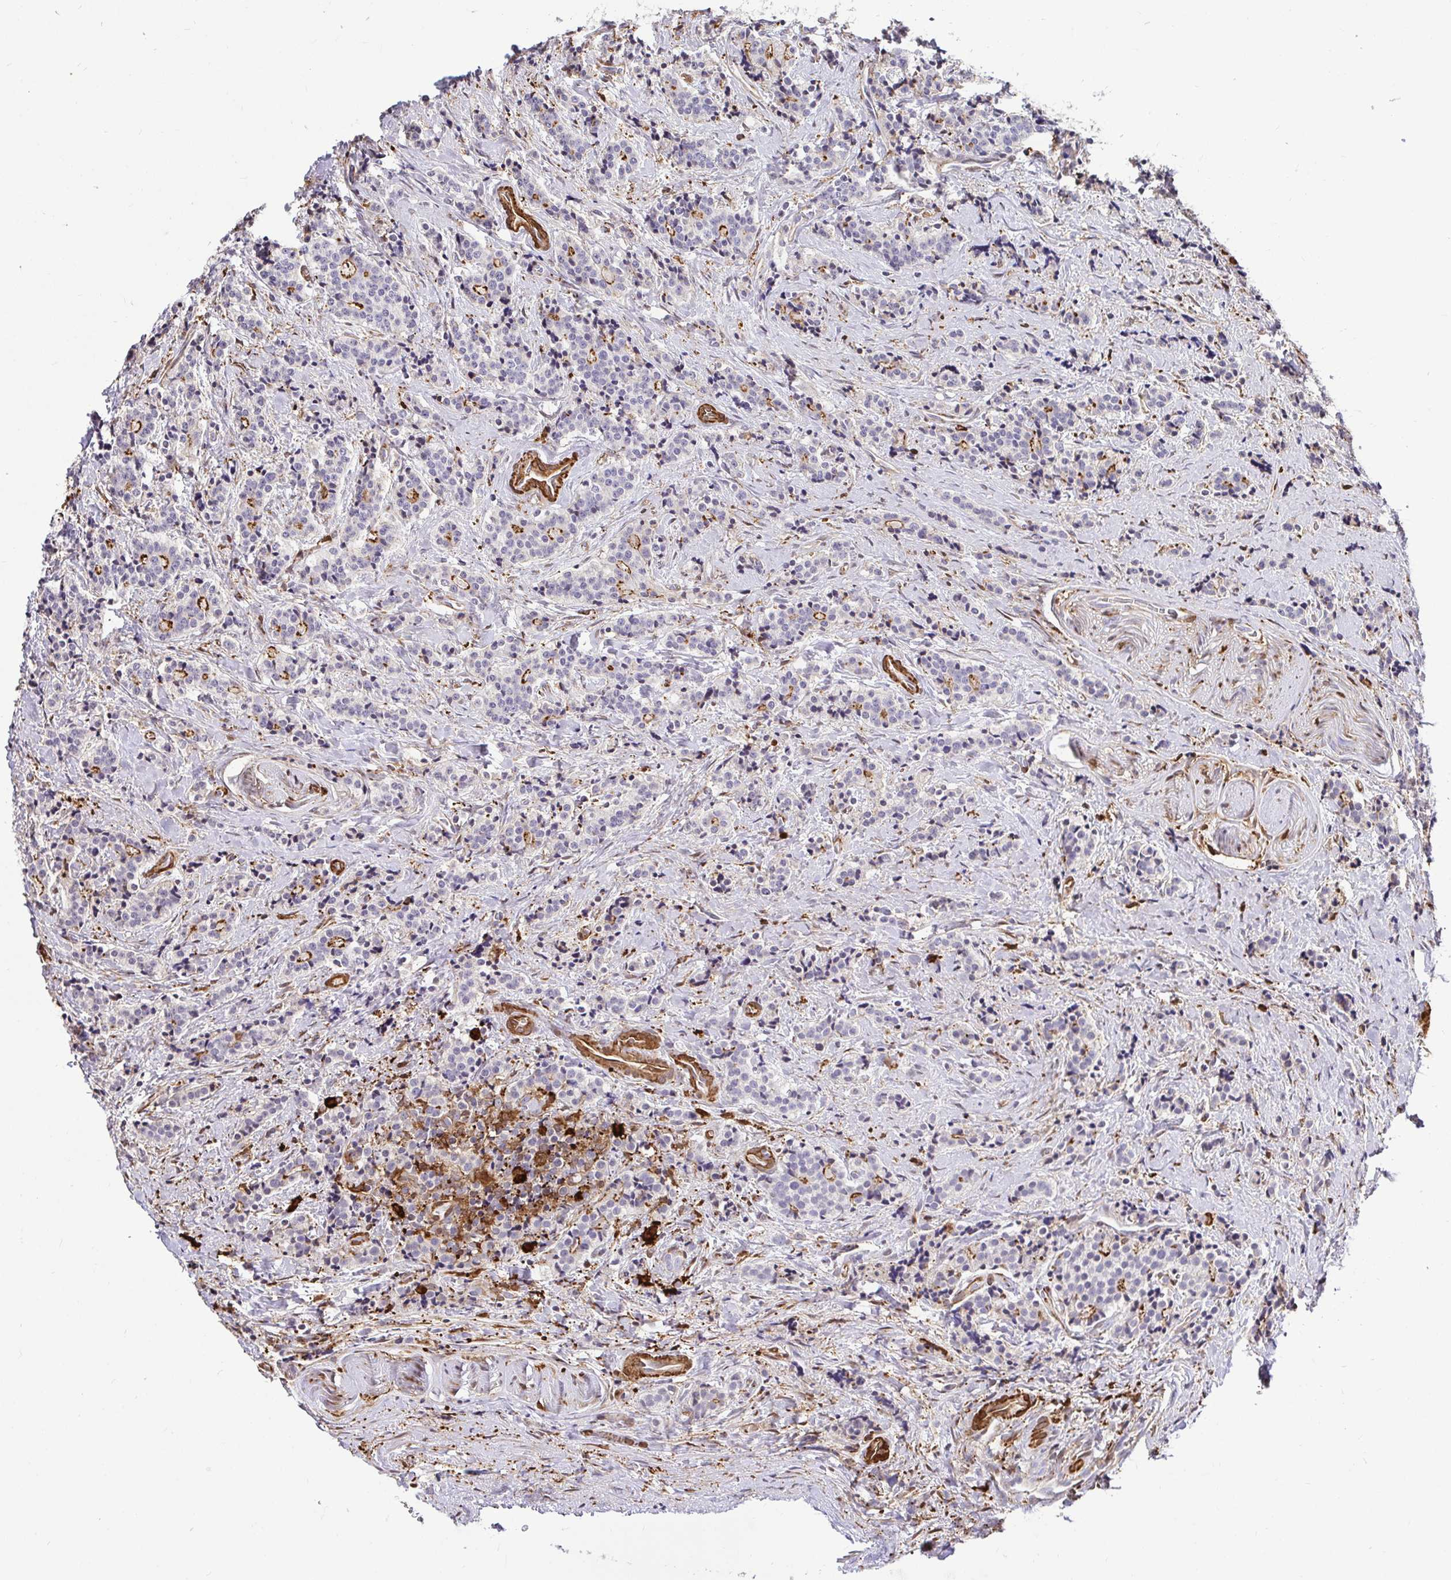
{"staining": {"intensity": "moderate", "quantity": "<25%", "location": "cytoplasmic/membranous"}, "tissue": "carcinoid", "cell_type": "Tumor cells", "image_type": "cancer", "snomed": [{"axis": "morphology", "description": "Carcinoid, malignant, NOS"}, {"axis": "topography", "description": "Small intestine"}], "caption": "Protein analysis of carcinoid tissue exhibits moderate cytoplasmic/membranous expression in approximately <25% of tumor cells. The protein of interest is shown in brown color, while the nuclei are stained blue.", "gene": "GSN", "patient": {"sex": "female", "age": 73}}